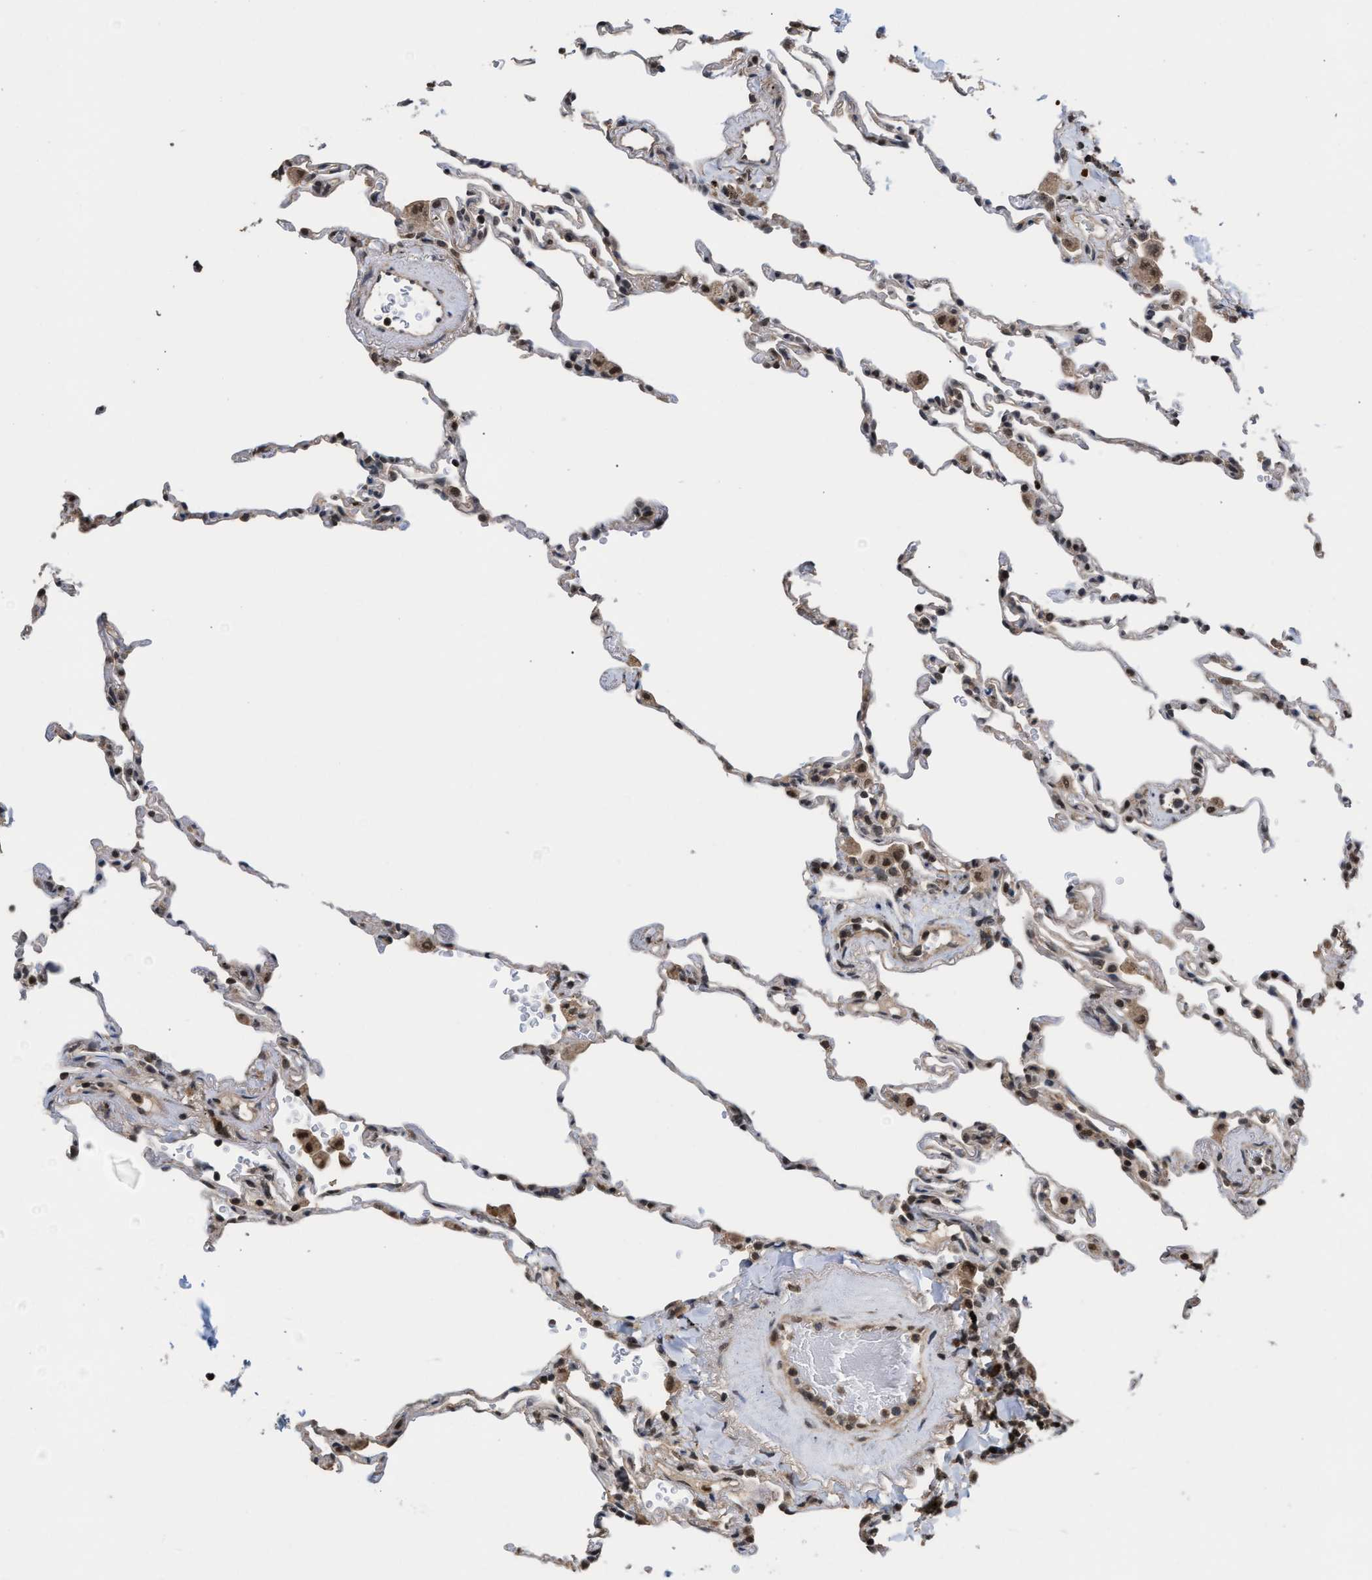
{"staining": {"intensity": "weak", "quantity": "<25%", "location": "cytoplasmic/membranous,nuclear"}, "tissue": "lung", "cell_type": "Alveolar cells", "image_type": "normal", "snomed": [{"axis": "morphology", "description": "Normal tissue, NOS"}, {"axis": "topography", "description": "Lung"}], "caption": "This image is of benign lung stained with immunohistochemistry to label a protein in brown with the nuclei are counter-stained blue. There is no positivity in alveolar cells. (DAB immunohistochemistry with hematoxylin counter stain).", "gene": "C9orf78", "patient": {"sex": "male", "age": 59}}